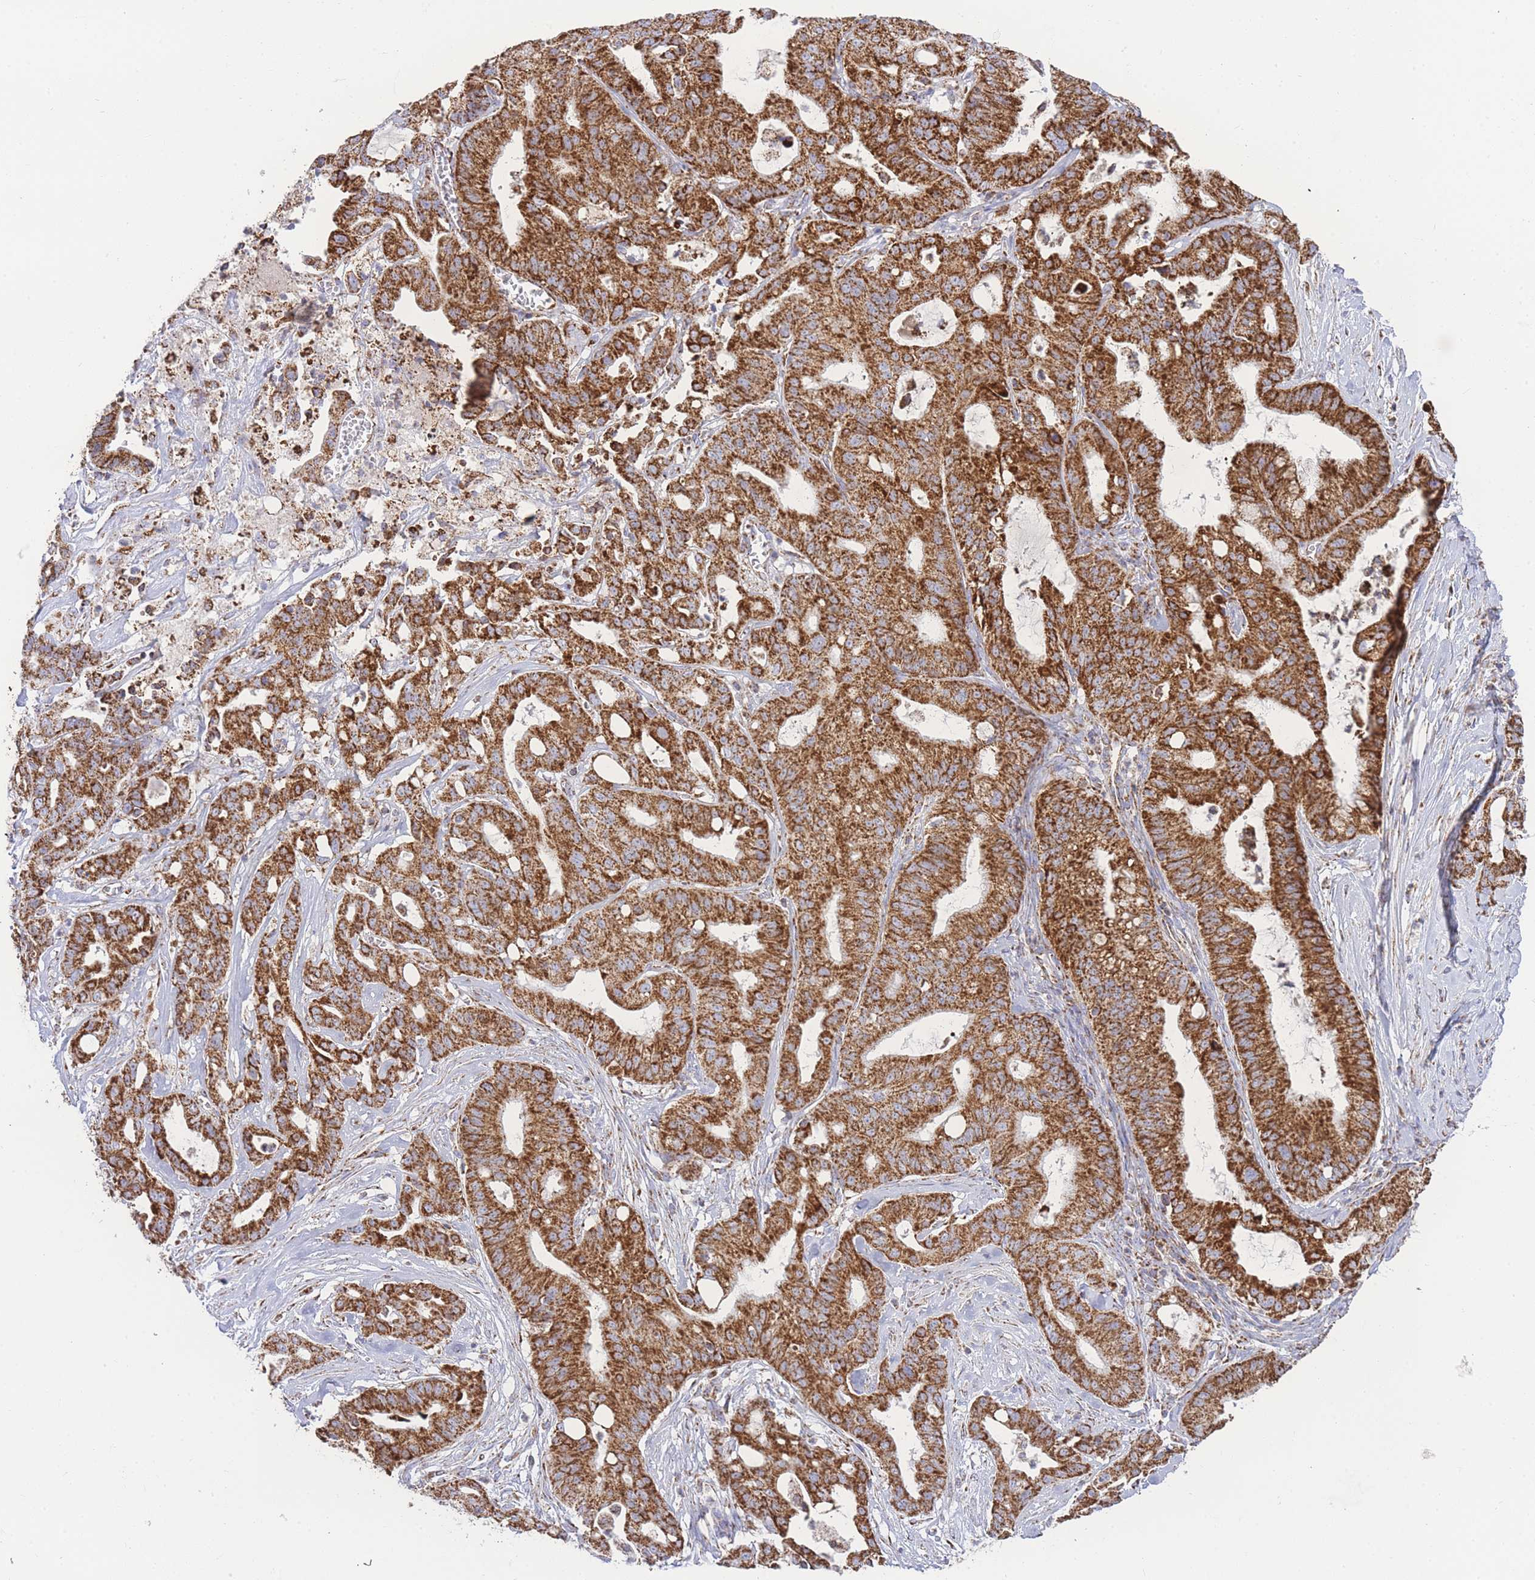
{"staining": {"intensity": "strong", "quantity": ">75%", "location": "cytoplasmic/membranous"}, "tissue": "ovarian cancer", "cell_type": "Tumor cells", "image_type": "cancer", "snomed": [{"axis": "morphology", "description": "Cystadenocarcinoma, mucinous, NOS"}, {"axis": "topography", "description": "Ovary"}], "caption": "Mucinous cystadenocarcinoma (ovarian) stained for a protein exhibits strong cytoplasmic/membranous positivity in tumor cells.", "gene": "GSTM1", "patient": {"sex": "female", "age": 70}}